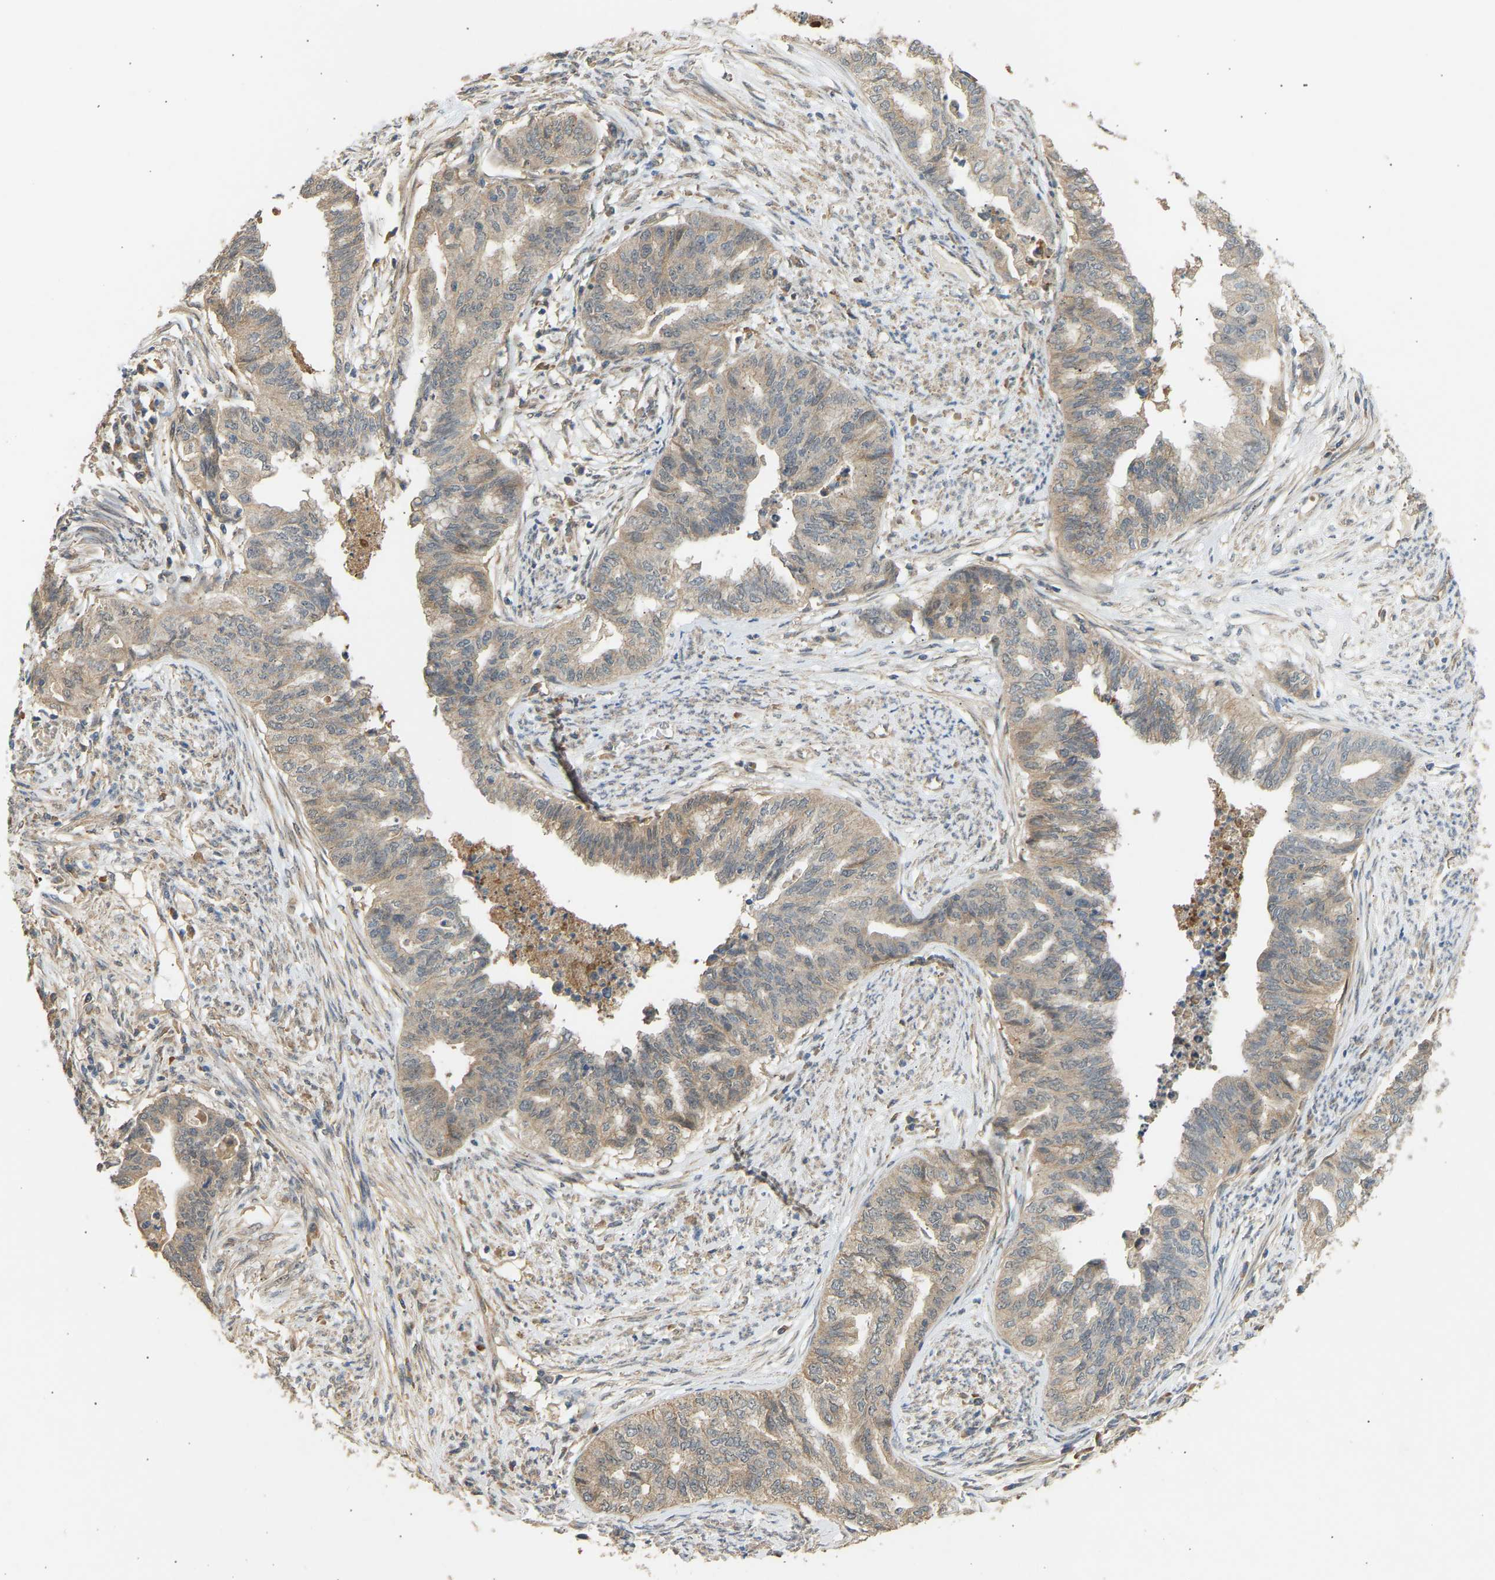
{"staining": {"intensity": "weak", "quantity": ">75%", "location": "cytoplasmic/membranous"}, "tissue": "endometrial cancer", "cell_type": "Tumor cells", "image_type": "cancer", "snomed": [{"axis": "morphology", "description": "Adenocarcinoma, NOS"}, {"axis": "topography", "description": "Endometrium"}], "caption": "DAB (3,3'-diaminobenzidine) immunohistochemical staining of endometrial cancer (adenocarcinoma) exhibits weak cytoplasmic/membranous protein staining in about >75% of tumor cells. (DAB IHC, brown staining for protein, blue staining for nuclei).", "gene": "RGL1", "patient": {"sex": "female", "age": 79}}